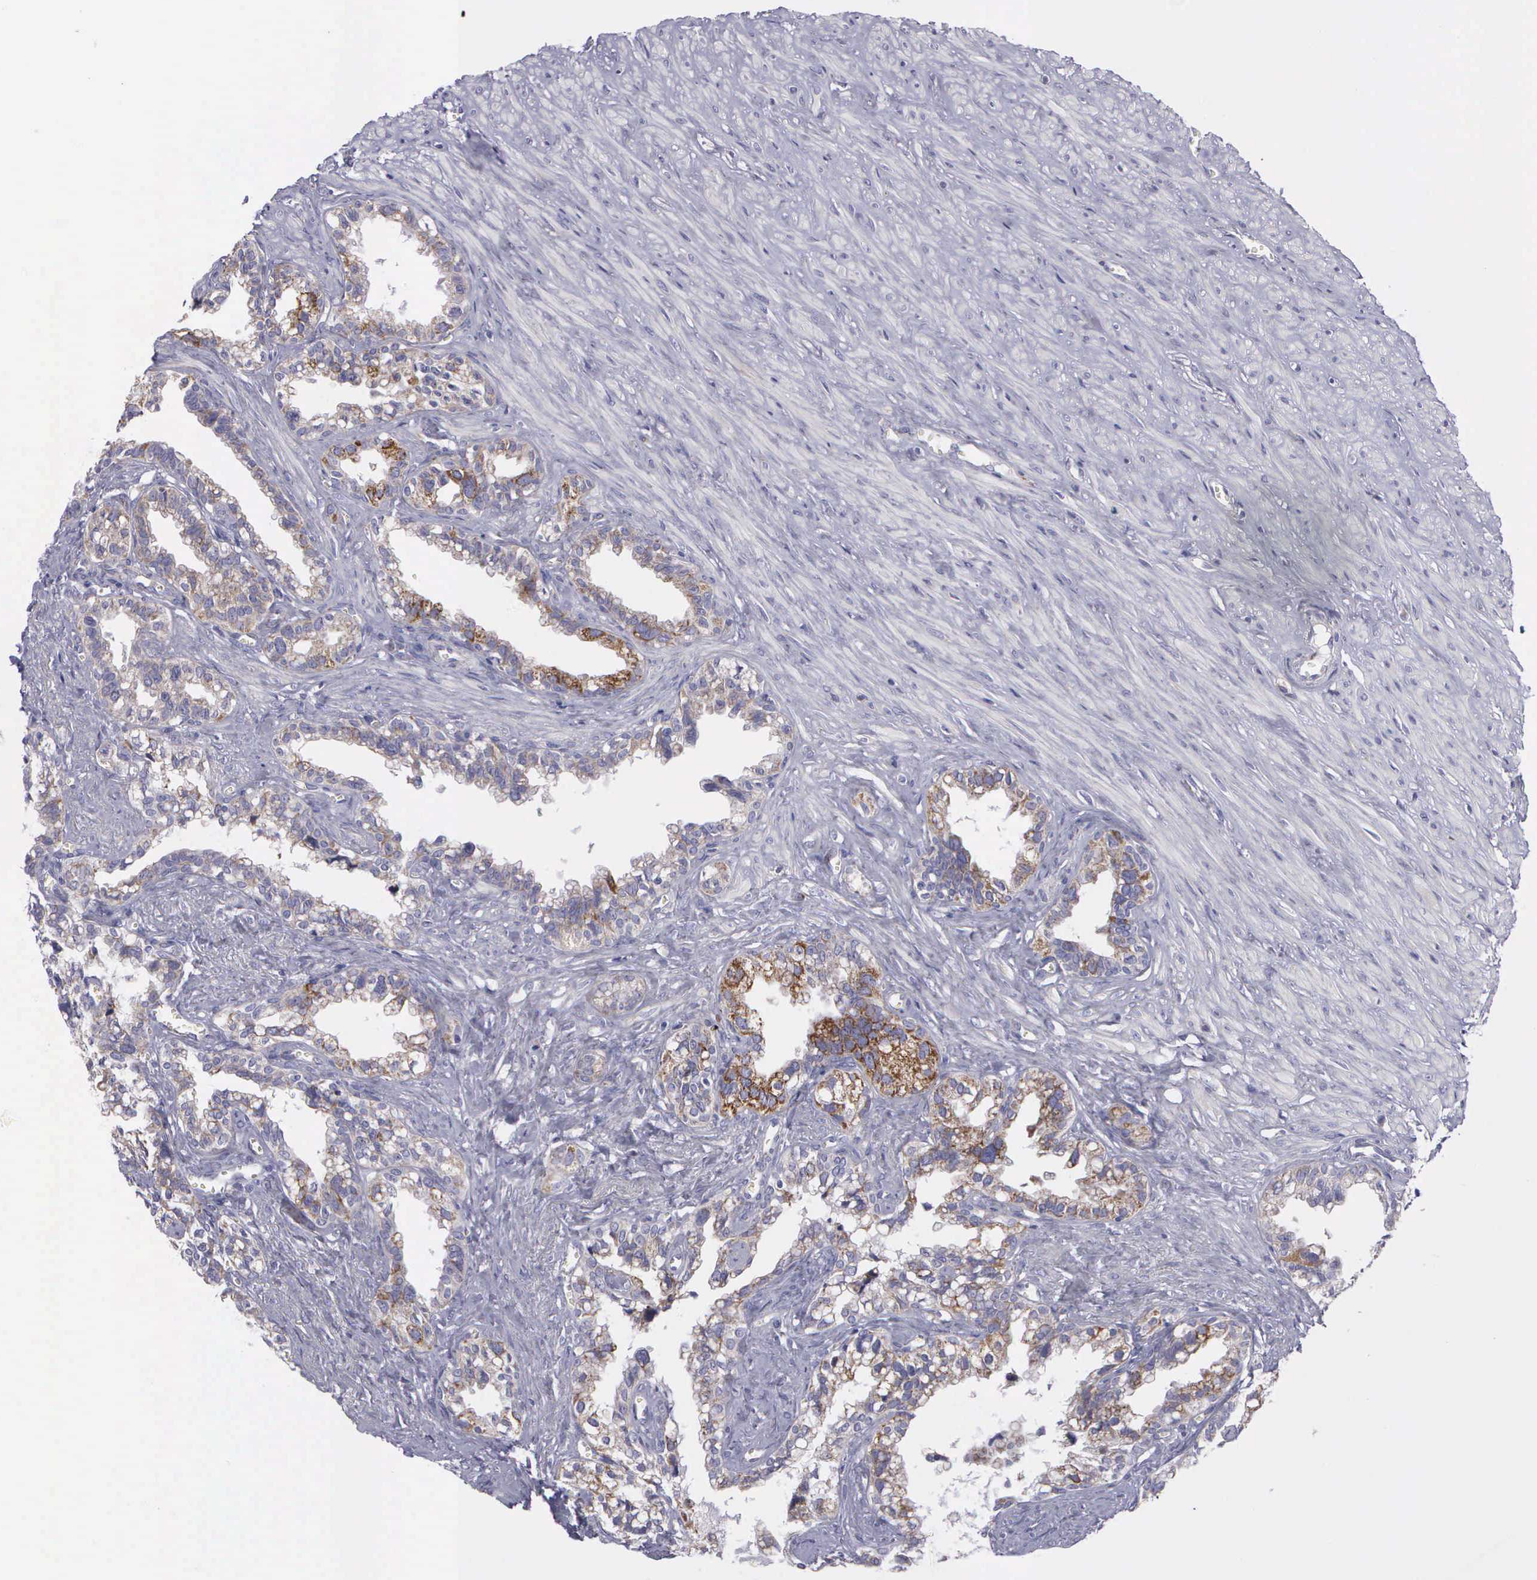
{"staining": {"intensity": "weak", "quantity": "25%-75%", "location": "cytoplasmic/membranous"}, "tissue": "seminal vesicle", "cell_type": "Glandular cells", "image_type": "normal", "snomed": [{"axis": "morphology", "description": "Normal tissue, NOS"}, {"axis": "topography", "description": "Seminal veicle"}], "caption": "IHC staining of benign seminal vesicle, which demonstrates low levels of weak cytoplasmic/membranous expression in about 25%-75% of glandular cells indicating weak cytoplasmic/membranous protein staining. The staining was performed using DAB (3,3'-diaminobenzidine) (brown) for protein detection and nuclei were counterstained in hematoxylin (blue).", "gene": "SYNJ2BP", "patient": {"sex": "male", "age": 60}}